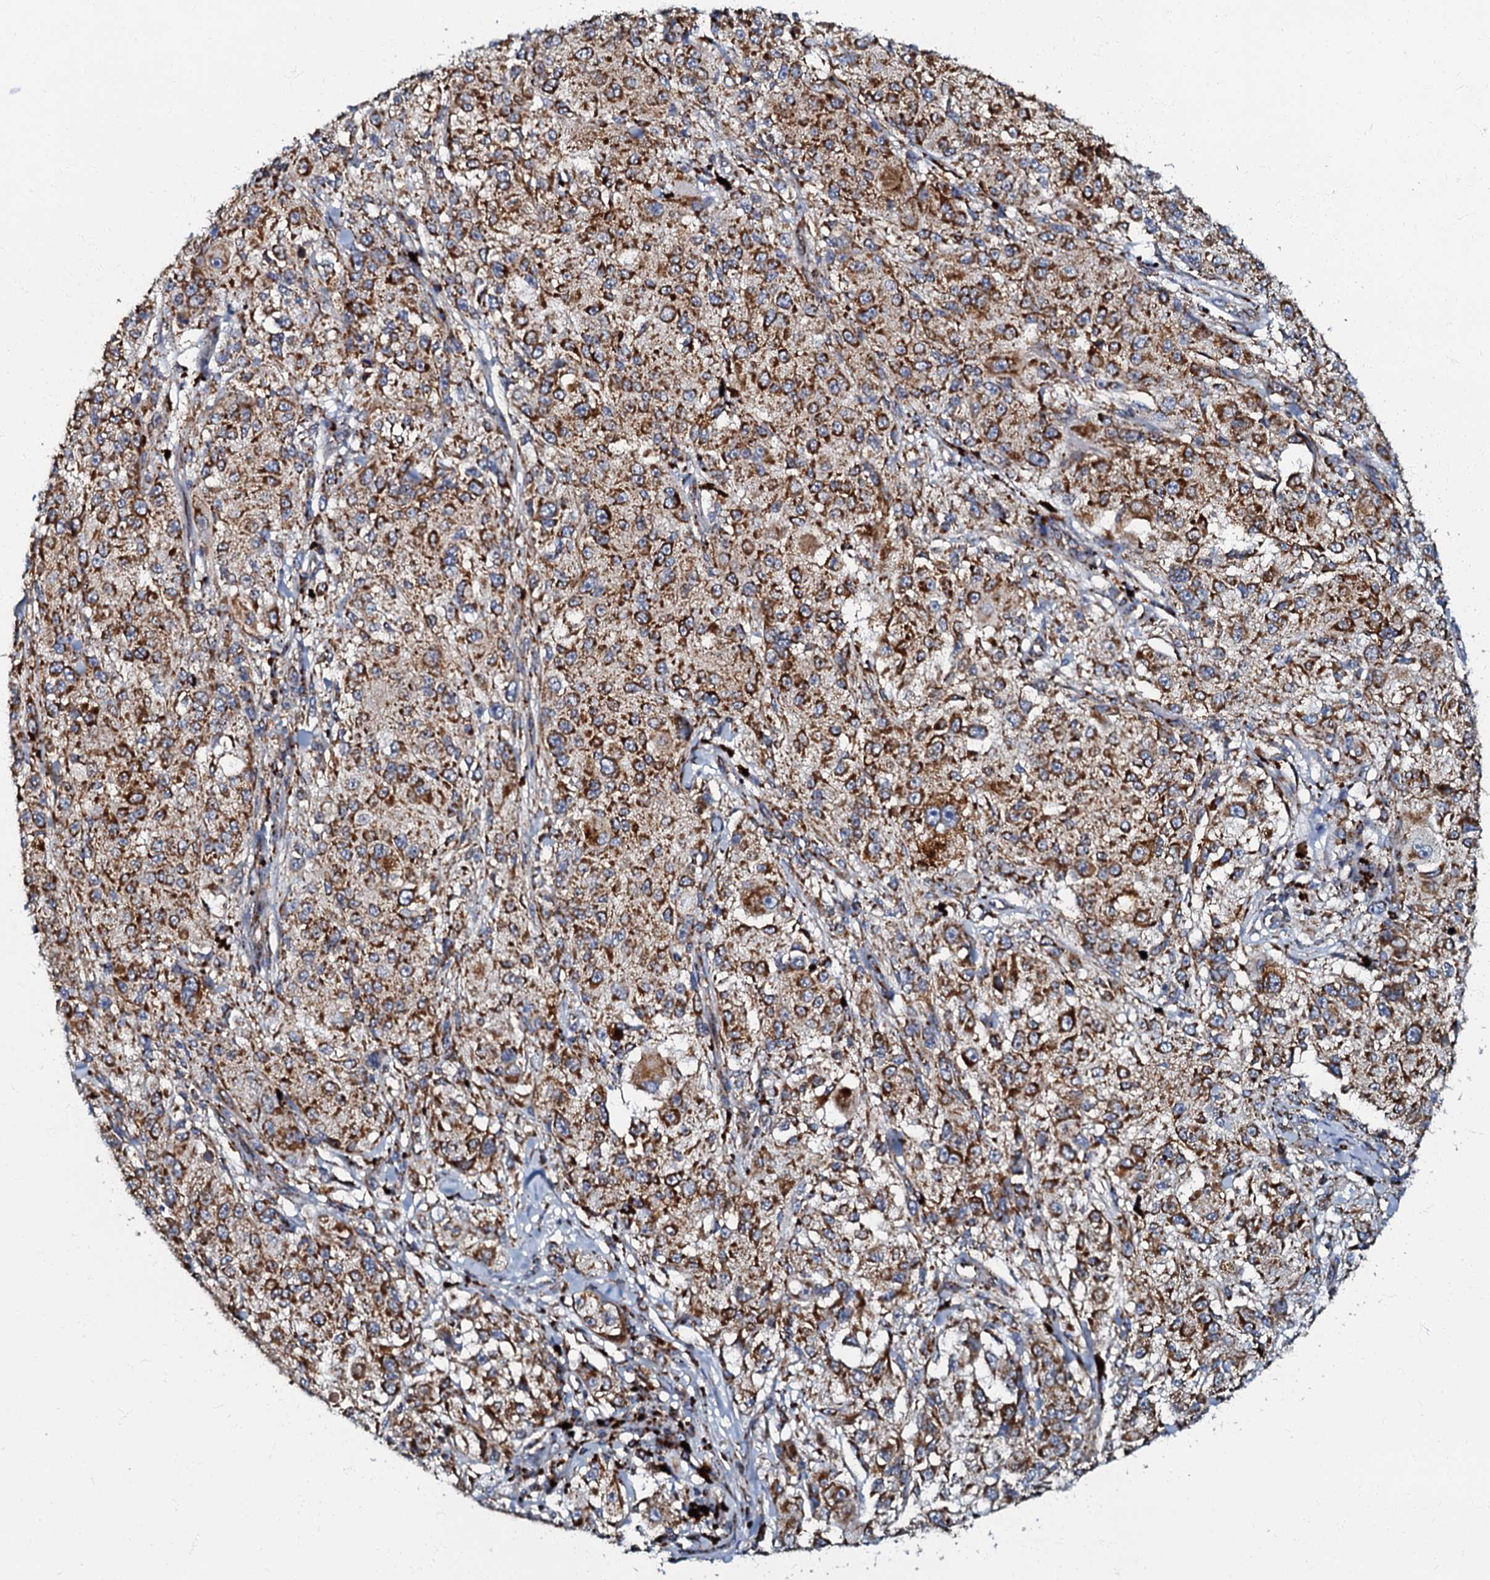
{"staining": {"intensity": "strong", "quantity": ">75%", "location": "cytoplasmic/membranous"}, "tissue": "melanoma", "cell_type": "Tumor cells", "image_type": "cancer", "snomed": [{"axis": "morphology", "description": "Necrosis, NOS"}, {"axis": "morphology", "description": "Malignant melanoma, NOS"}, {"axis": "topography", "description": "Skin"}], "caption": "Protein analysis of melanoma tissue displays strong cytoplasmic/membranous staining in approximately >75% of tumor cells.", "gene": "NDUFA12", "patient": {"sex": "female", "age": 87}}